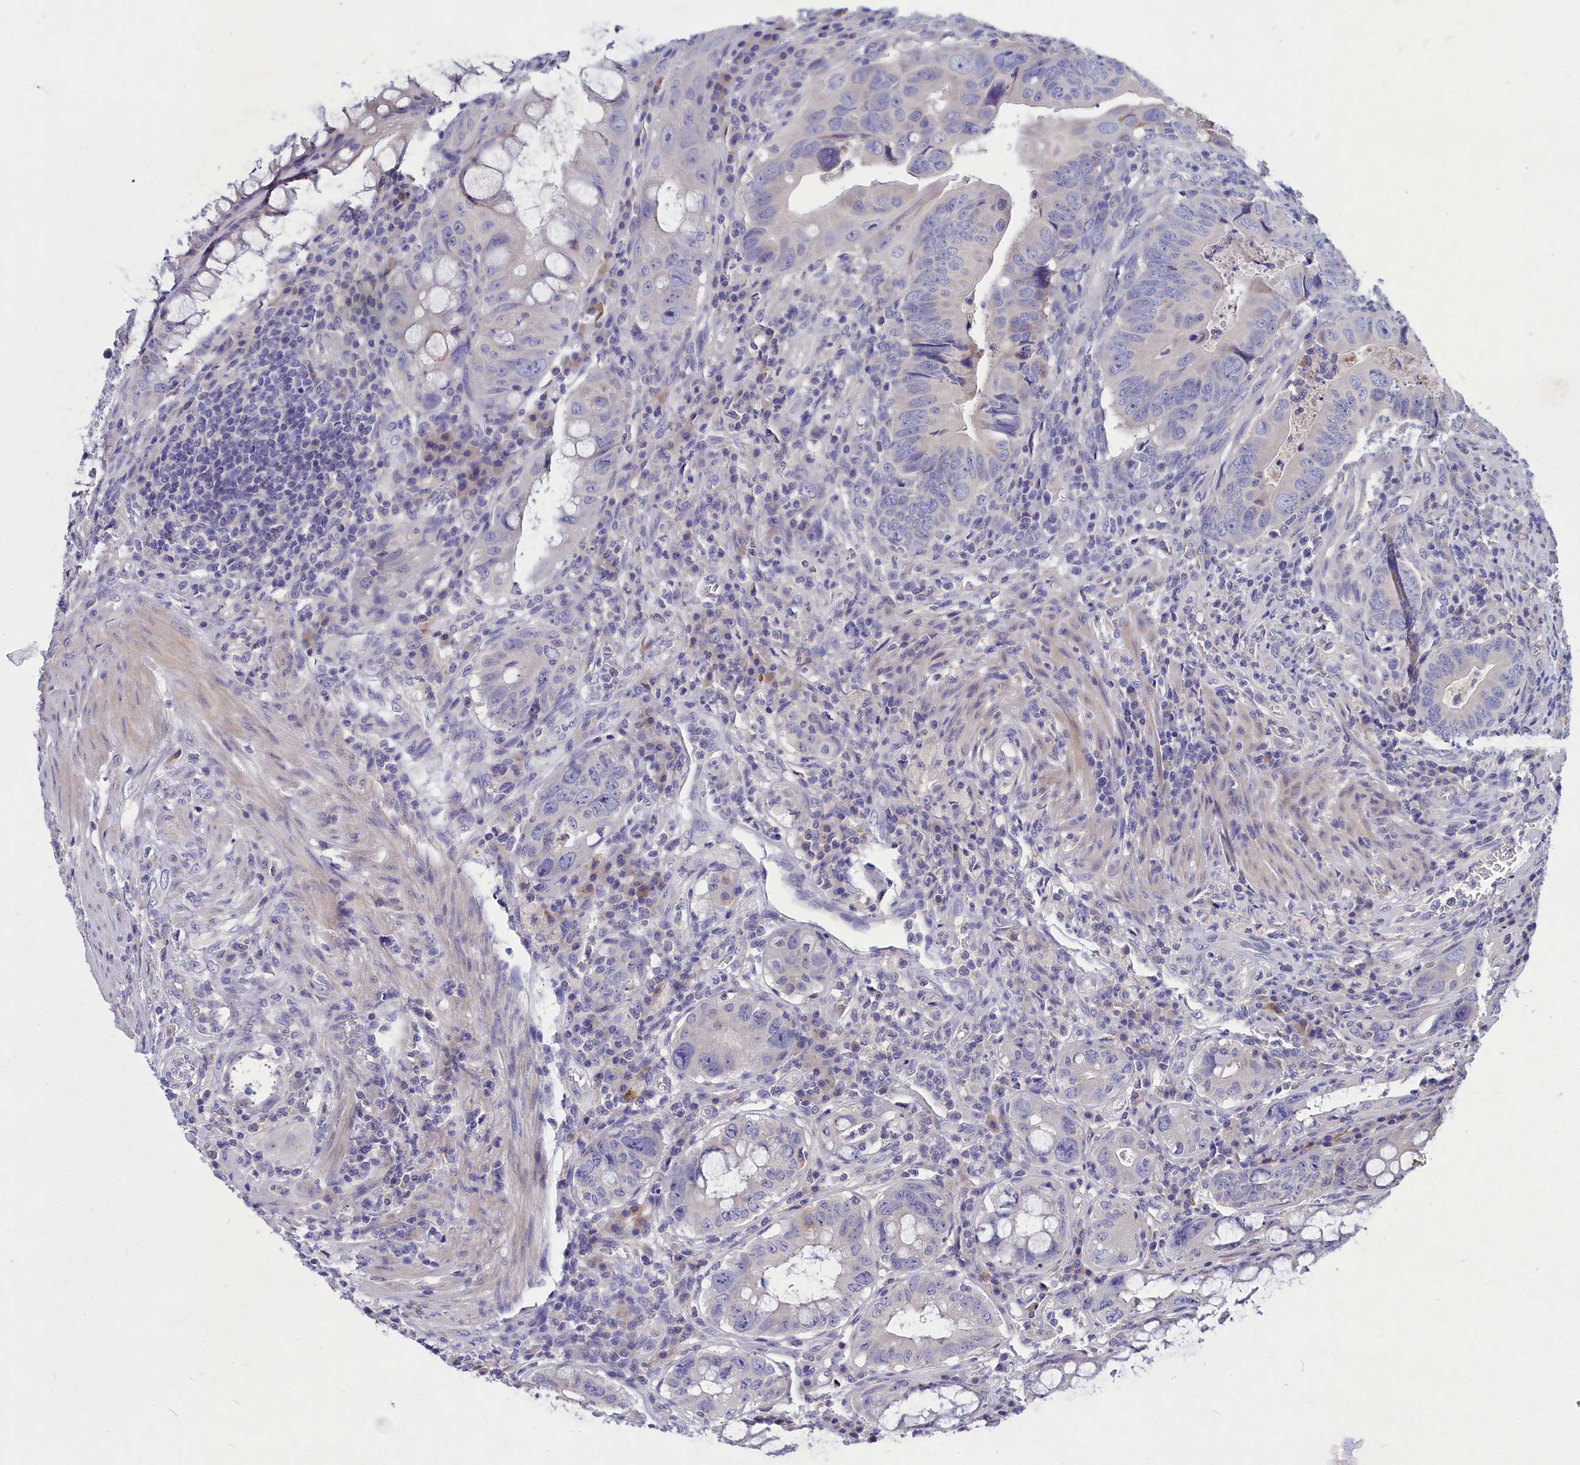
{"staining": {"intensity": "negative", "quantity": "none", "location": "none"}, "tissue": "colorectal cancer", "cell_type": "Tumor cells", "image_type": "cancer", "snomed": [{"axis": "morphology", "description": "Adenocarcinoma, NOS"}, {"axis": "topography", "description": "Rectum"}], "caption": "Colorectal cancer (adenocarcinoma) stained for a protein using IHC reveals no staining tumor cells.", "gene": "DEFB119", "patient": {"sex": "female", "age": 78}}